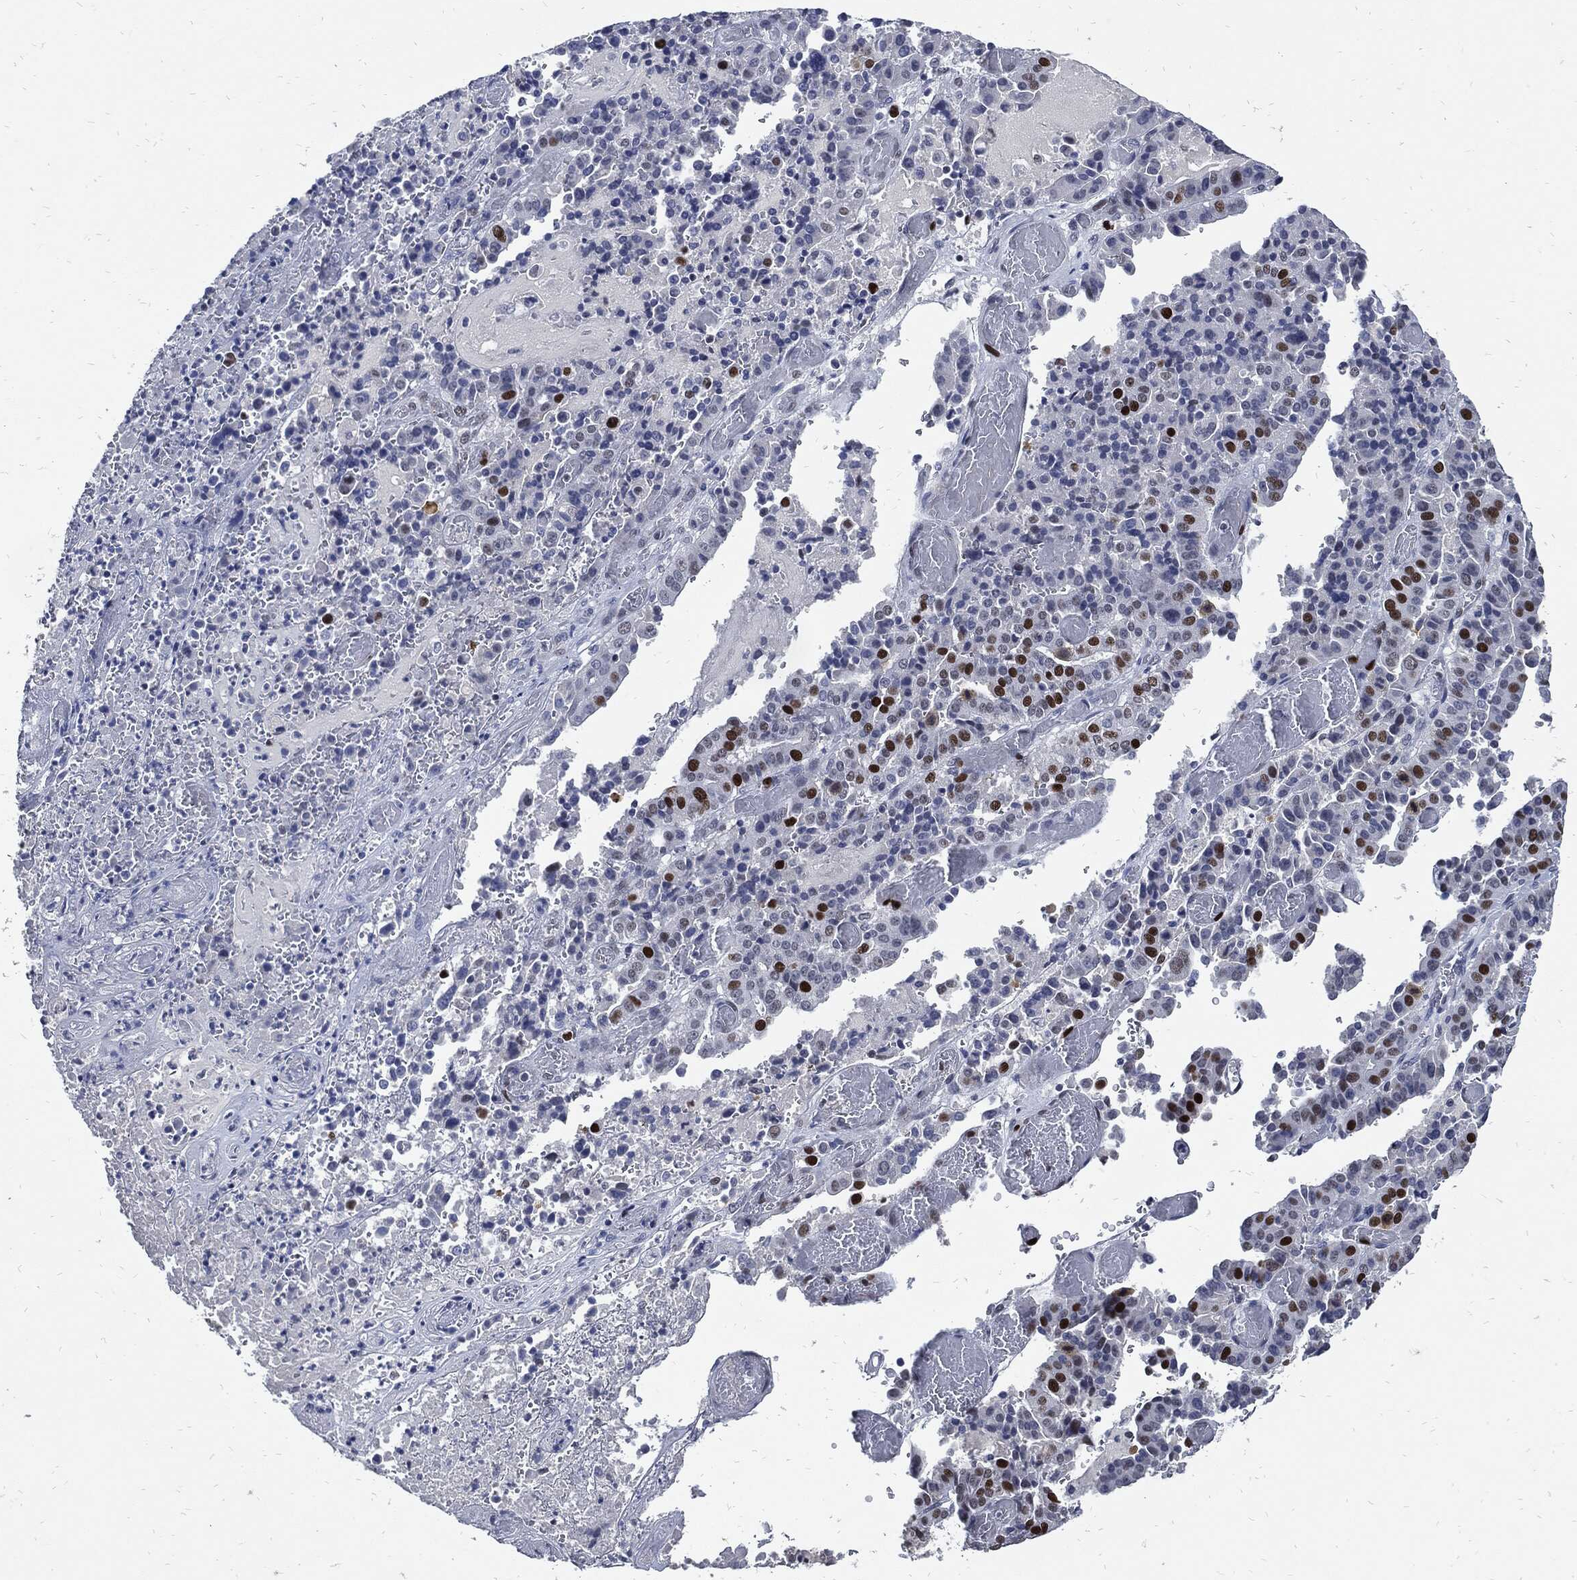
{"staining": {"intensity": "strong", "quantity": "25%-75%", "location": "nuclear"}, "tissue": "stomach cancer", "cell_type": "Tumor cells", "image_type": "cancer", "snomed": [{"axis": "morphology", "description": "Adenocarcinoma, NOS"}, {"axis": "topography", "description": "Stomach"}], "caption": "Human stomach cancer (adenocarcinoma) stained for a protein (brown) shows strong nuclear positive staining in about 25%-75% of tumor cells.", "gene": "NBN", "patient": {"sex": "male", "age": 48}}